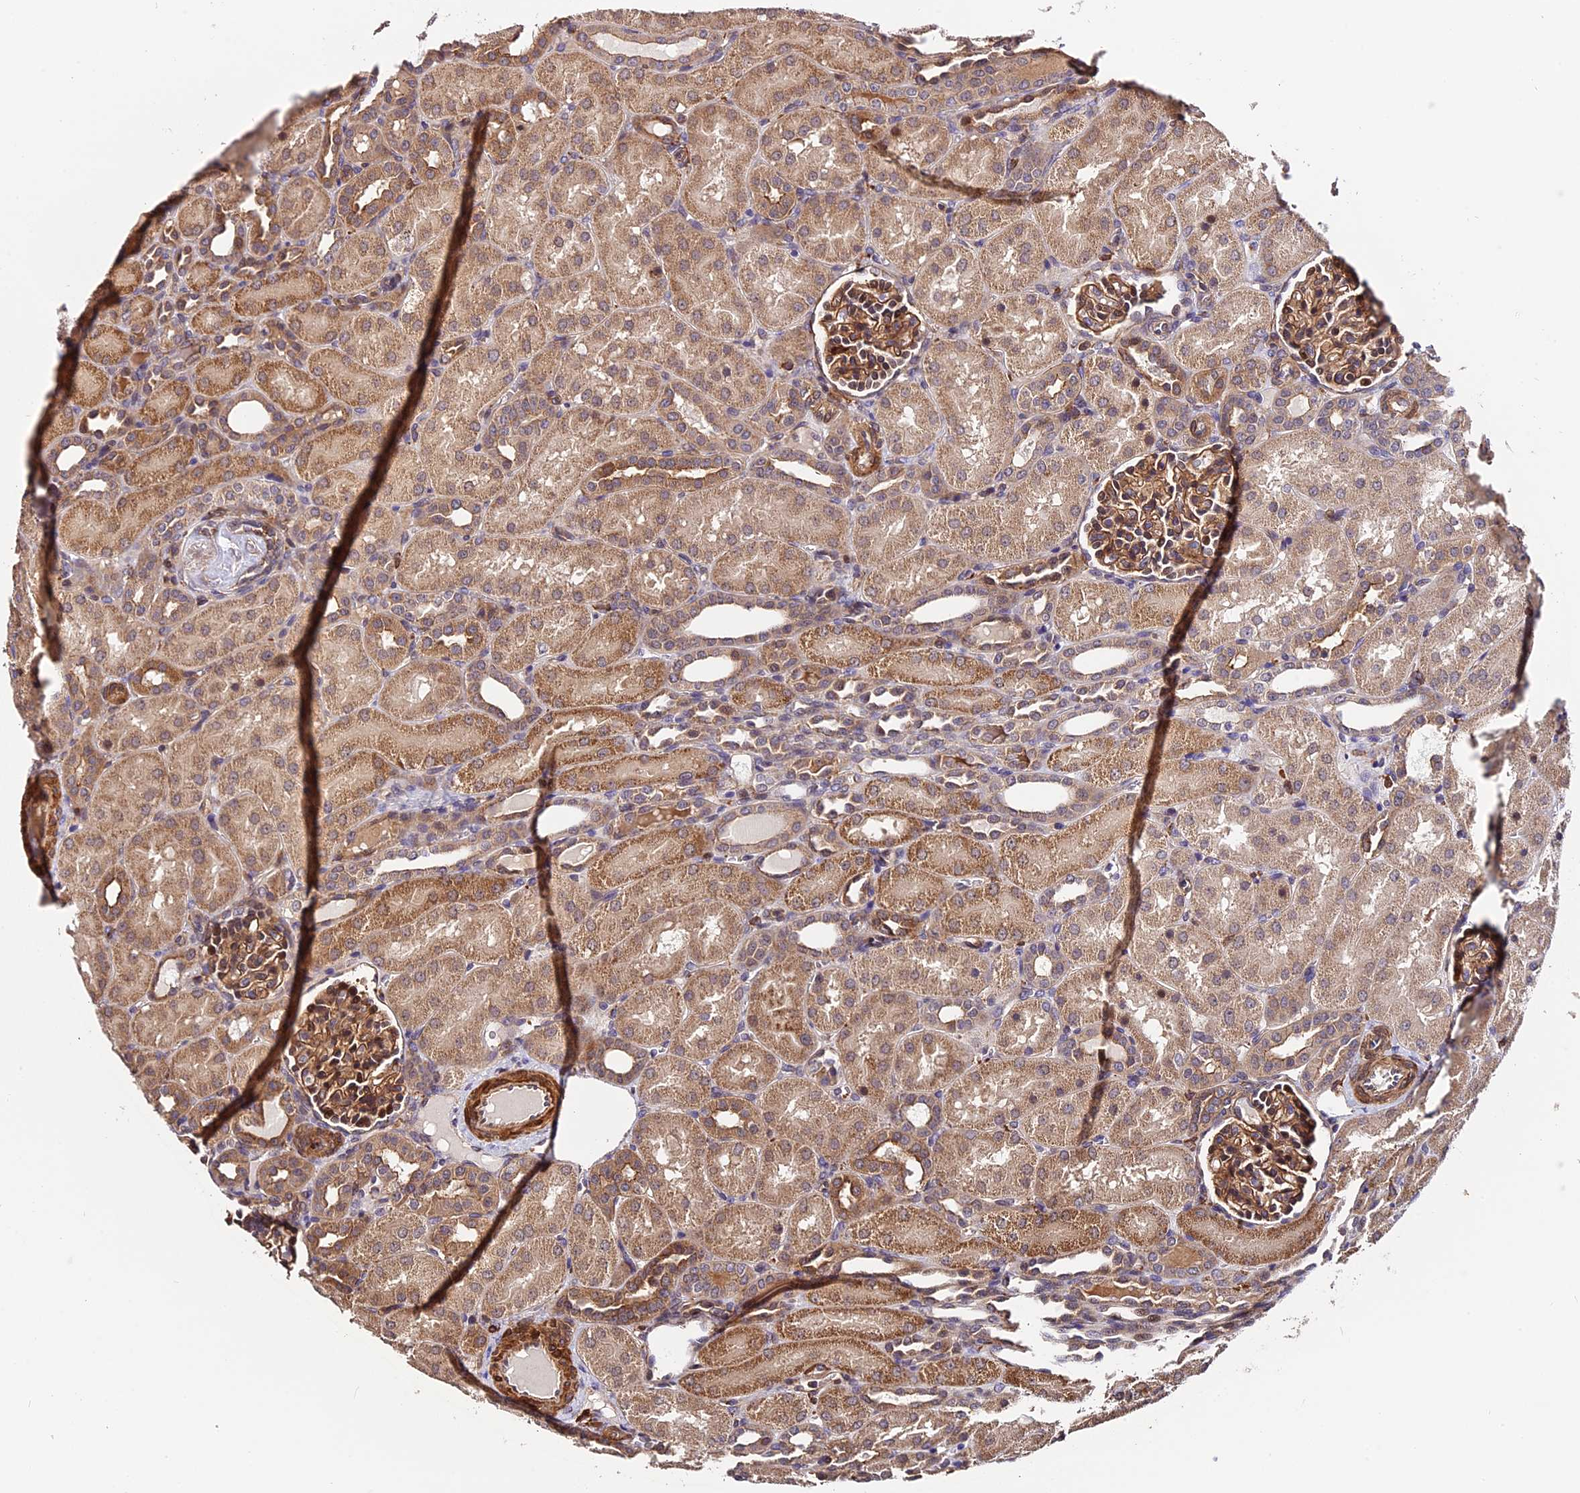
{"staining": {"intensity": "moderate", "quantity": ">75%", "location": "cytoplasmic/membranous"}, "tissue": "kidney", "cell_type": "Cells in glomeruli", "image_type": "normal", "snomed": [{"axis": "morphology", "description": "Normal tissue, NOS"}, {"axis": "topography", "description": "Kidney"}], "caption": "Human kidney stained with a brown dye displays moderate cytoplasmic/membranous positive positivity in approximately >75% of cells in glomeruli.", "gene": "HERPUD1", "patient": {"sex": "male", "age": 1}}